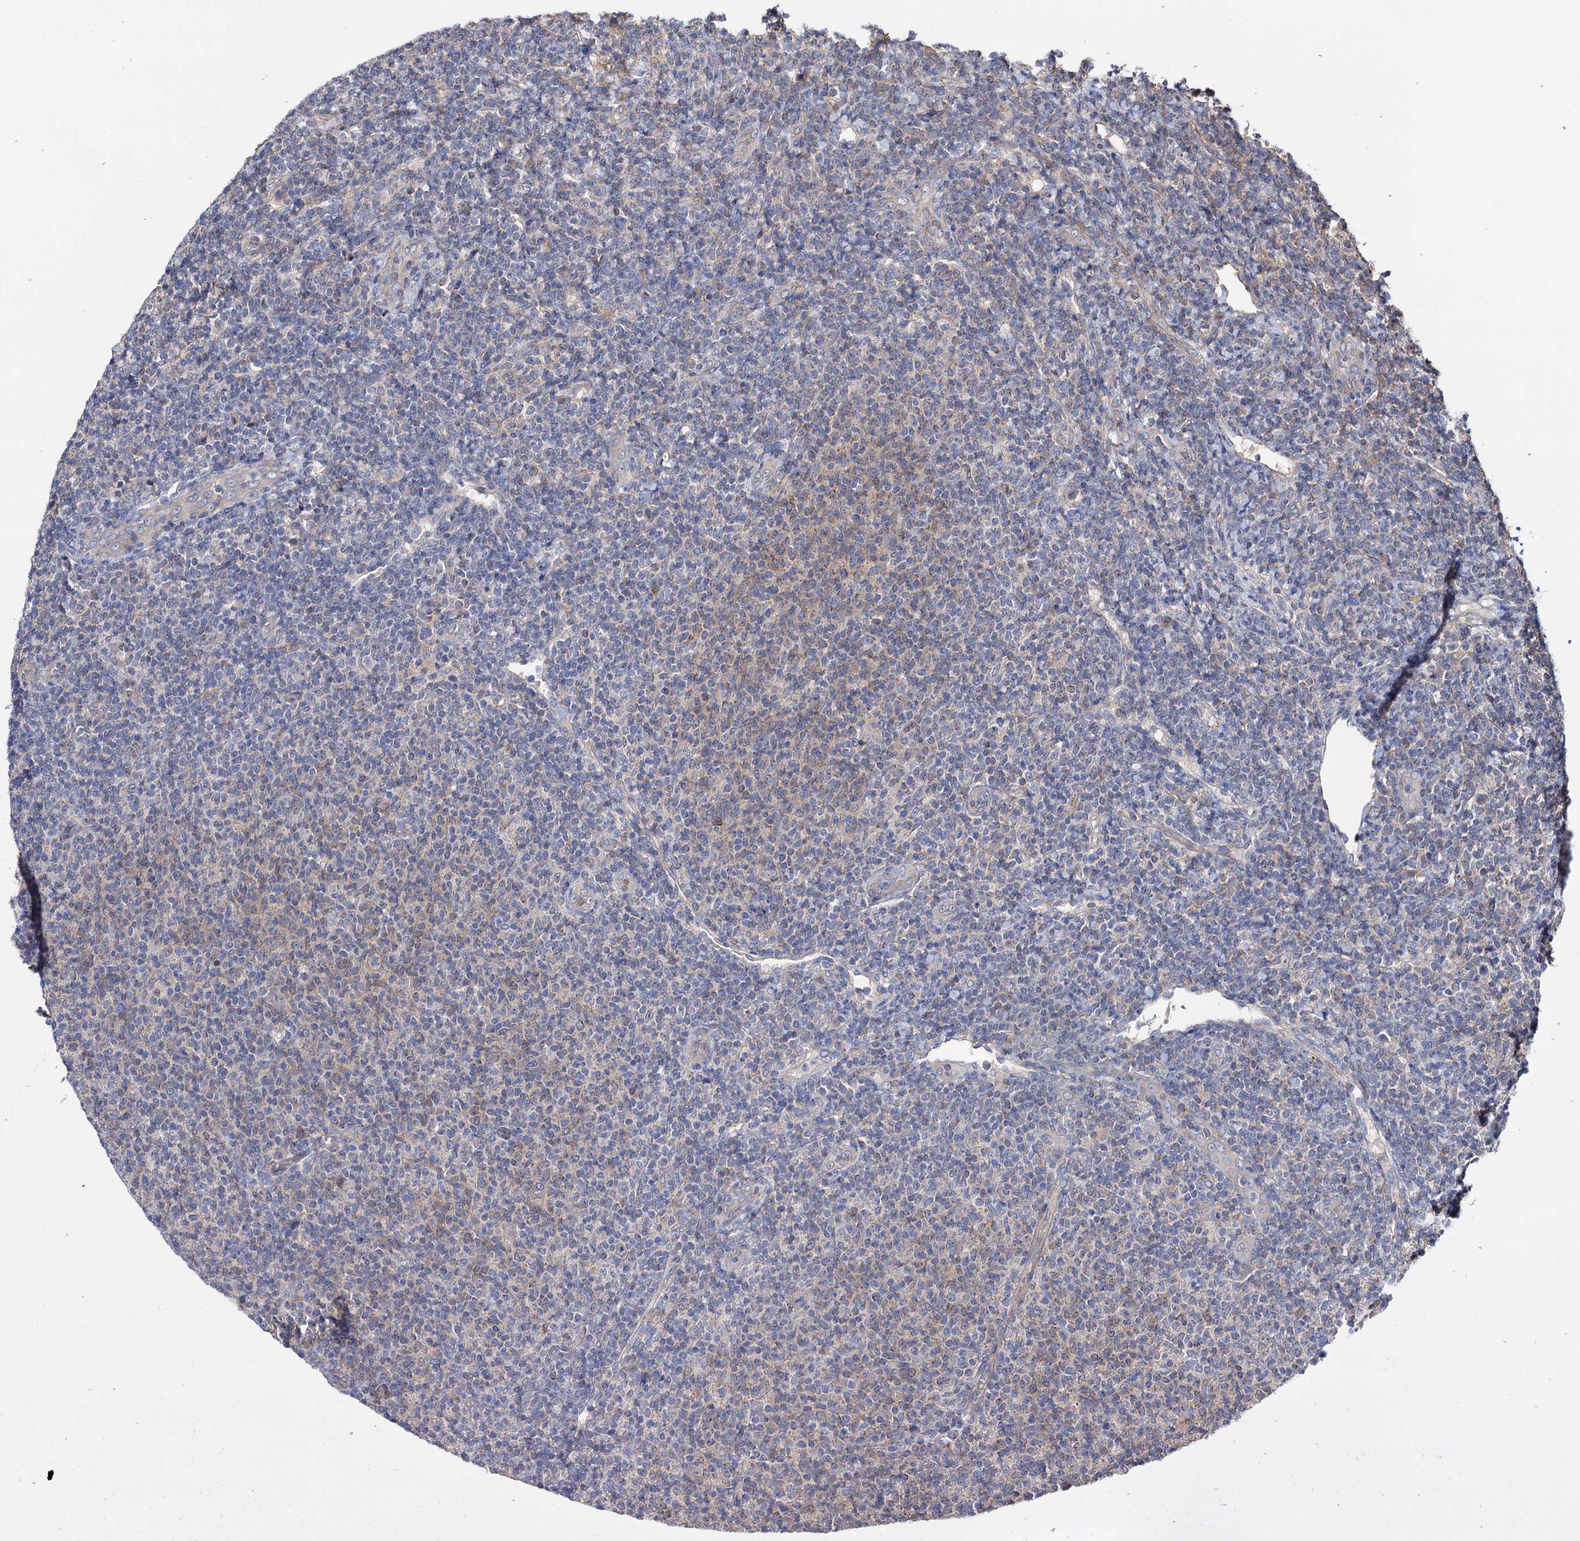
{"staining": {"intensity": "weak", "quantity": "<25%", "location": "cytoplasmic/membranous"}, "tissue": "lymphoma", "cell_type": "Tumor cells", "image_type": "cancer", "snomed": [{"axis": "morphology", "description": "Malignant lymphoma, non-Hodgkin's type, Low grade"}, {"axis": "topography", "description": "Lymph node"}], "caption": "Immunohistochemical staining of human malignant lymphoma, non-Hodgkin's type (low-grade) demonstrates no significant positivity in tumor cells.", "gene": "IDI1", "patient": {"sex": "male", "age": 66}}